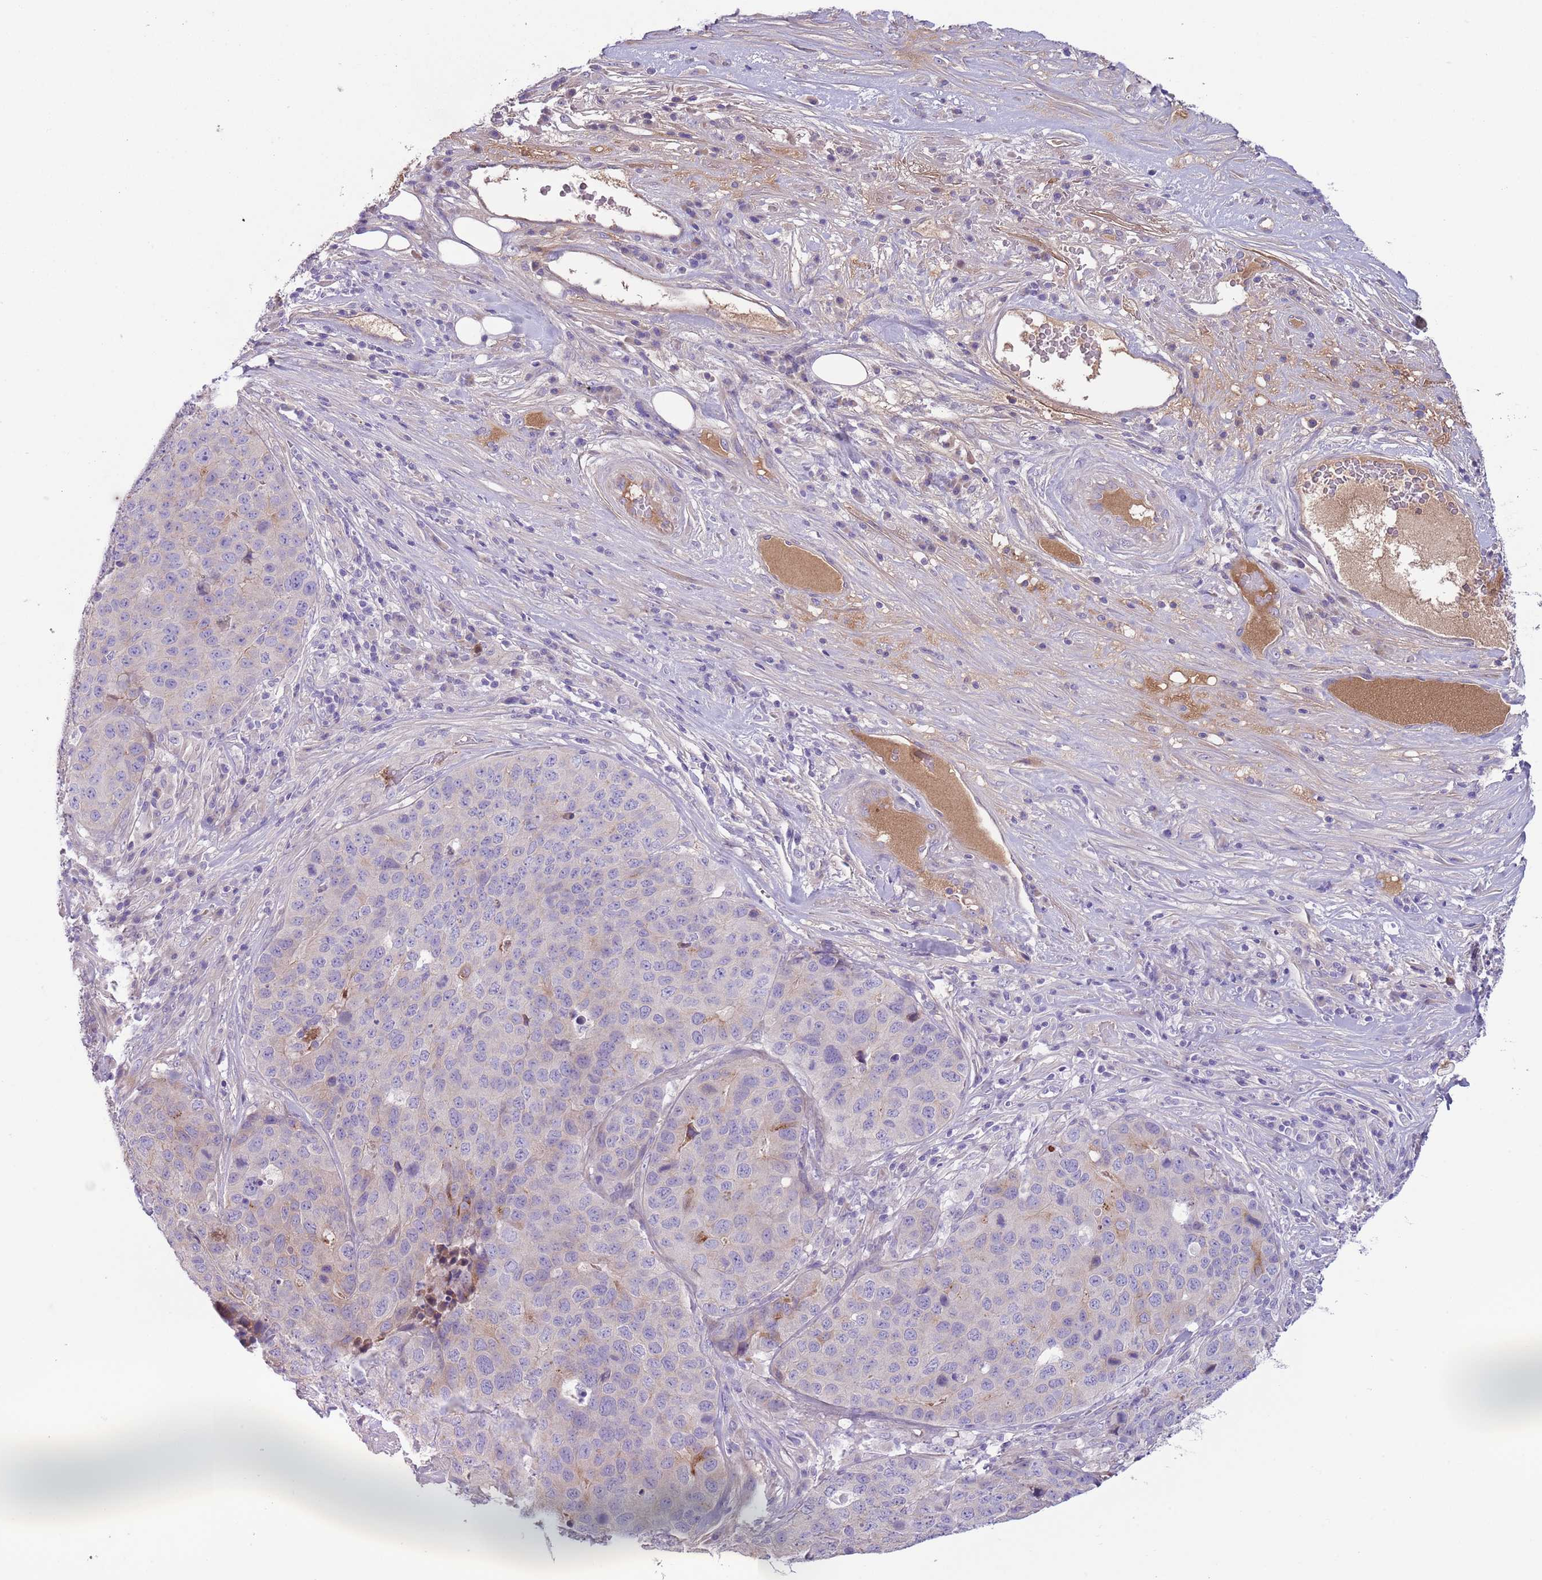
{"staining": {"intensity": "negative", "quantity": "none", "location": "none"}, "tissue": "stomach cancer", "cell_type": "Tumor cells", "image_type": "cancer", "snomed": [{"axis": "morphology", "description": "Adenocarcinoma, NOS"}, {"axis": "topography", "description": "Stomach"}], "caption": "Tumor cells are negative for protein expression in human stomach cancer (adenocarcinoma). (IHC, brightfield microscopy, high magnification).", "gene": "CFH", "patient": {"sex": "male", "age": 71}}